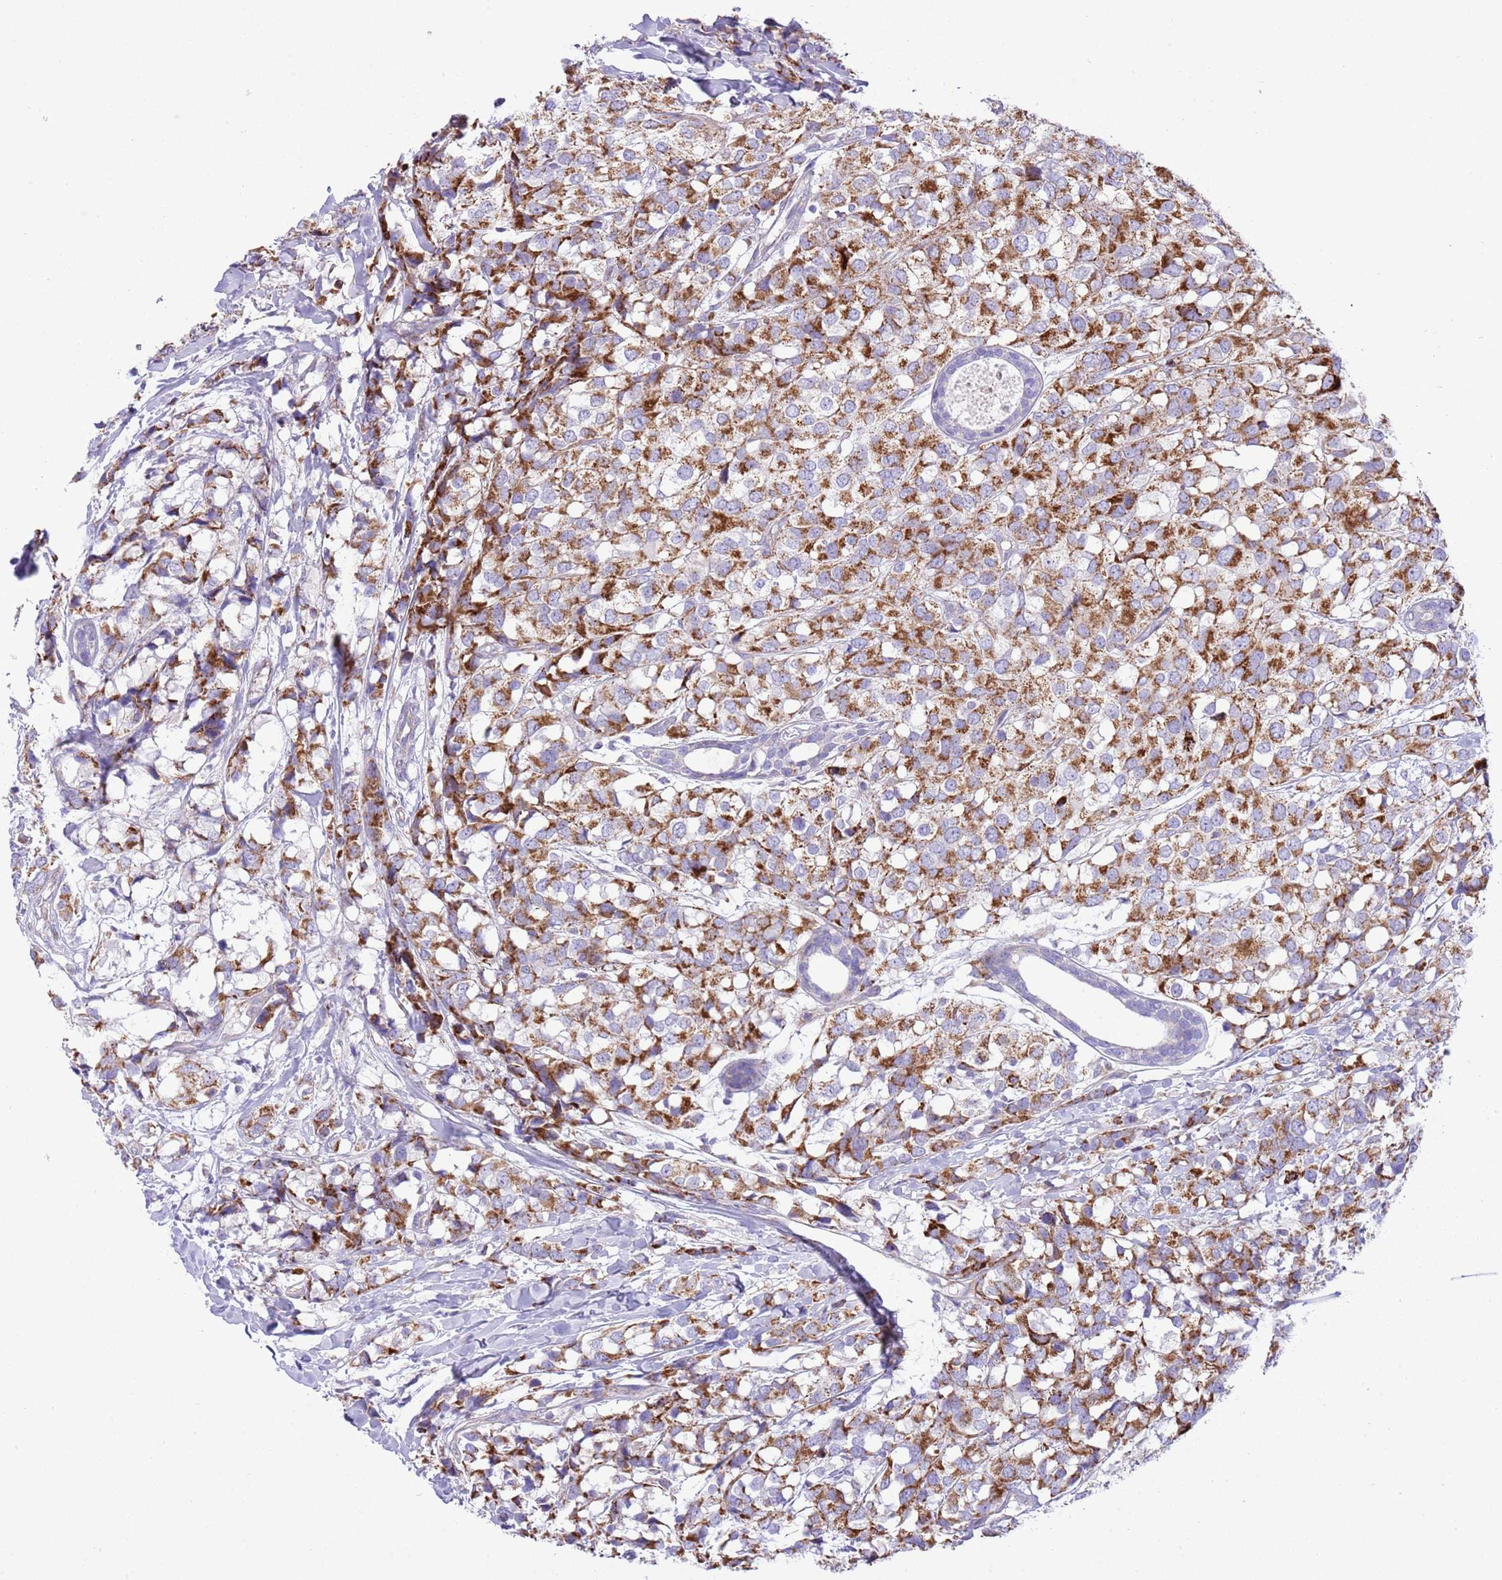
{"staining": {"intensity": "moderate", "quantity": ">75%", "location": "cytoplasmic/membranous"}, "tissue": "breast cancer", "cell_type": "Tumor cells", "image_type": "cancer", "snomed": [{"axis": "morphology", "description": "Lobular carcinoma"}, {"axis": "topography", "description": "Breast"}], "caption": "Brown immunohistochemical staining in lobular carcinoma (breast) displays moderate cytoplasmic/membranous staining in approximately >75% of tumor cells.", "gene": "OAZ2", "patient": {"sex": "female", "age": 59}}